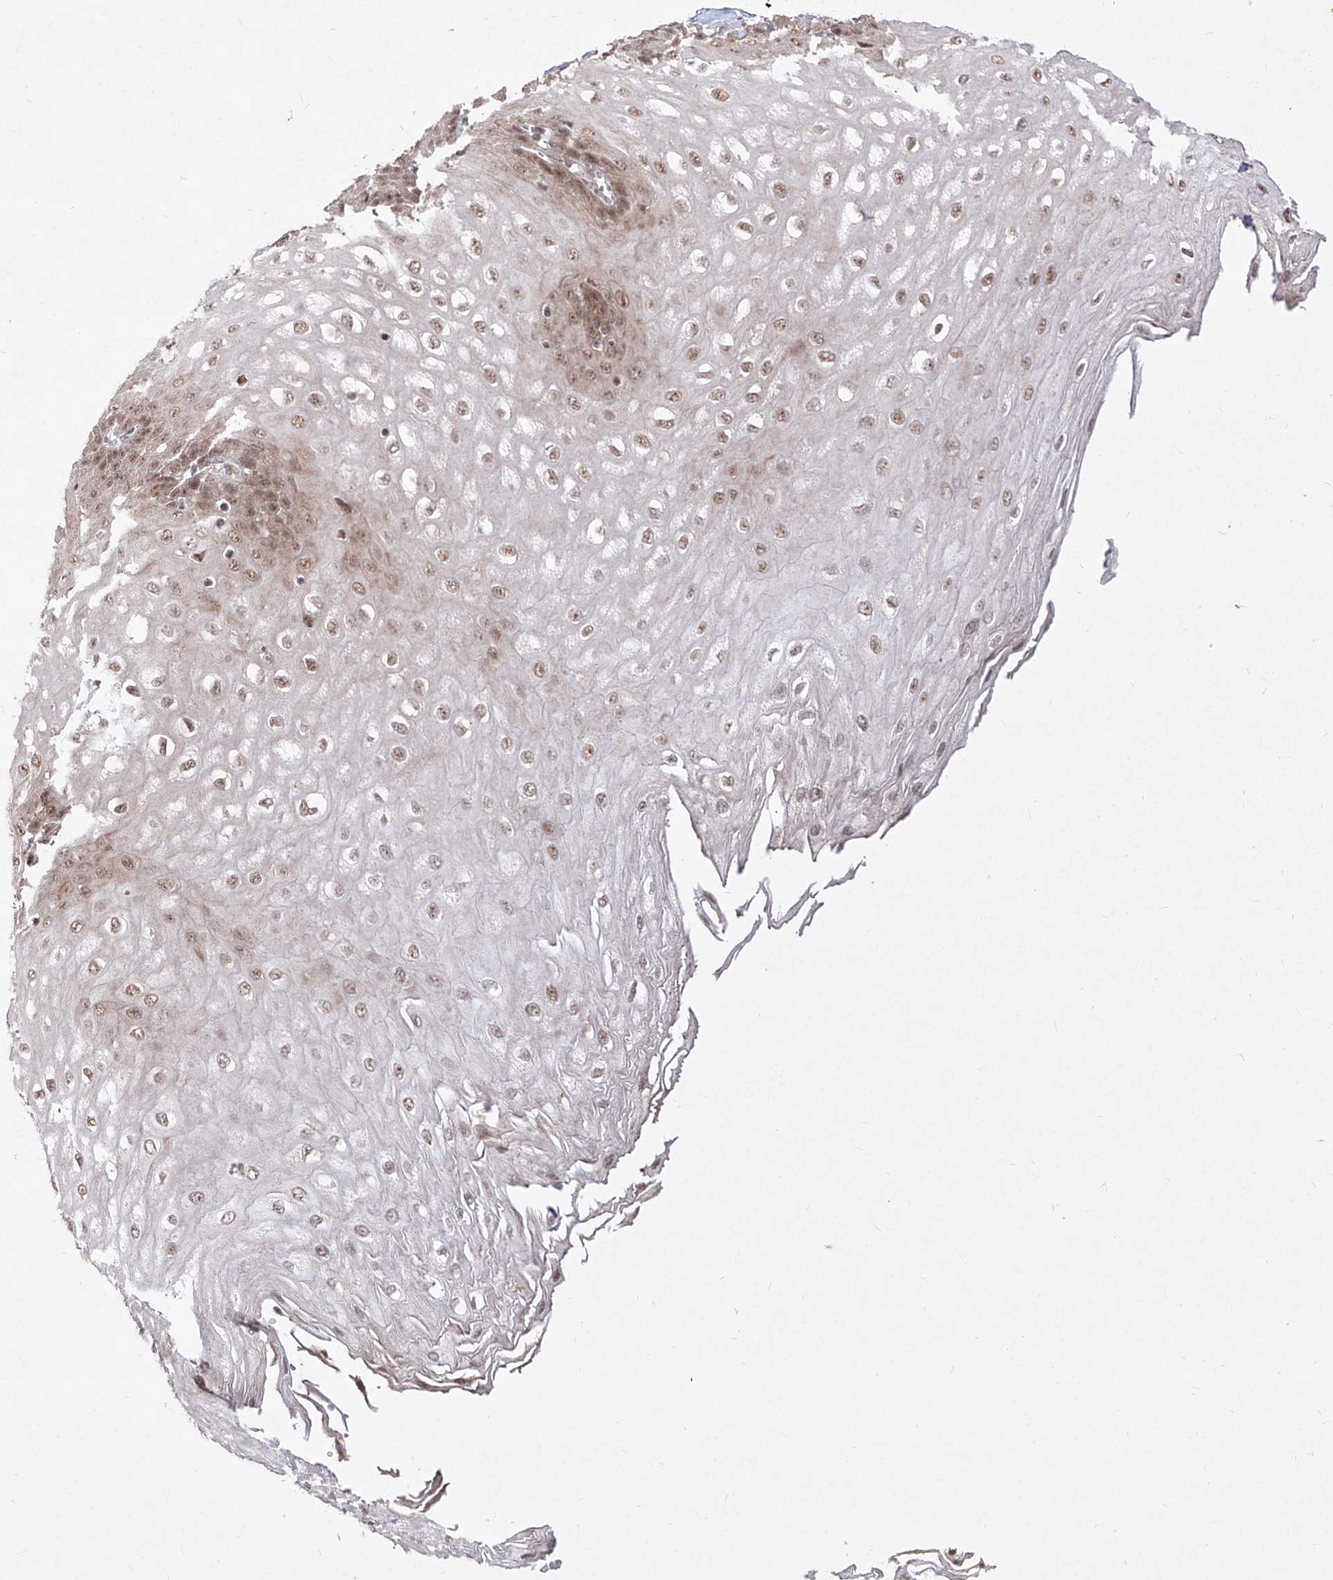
{"staining": {"intensity": "moderate", "quantity": ">75%", "location": "cytoplasmic/membranous,nuclear"}, "tissue": "esophagus", "cell_type": "Squamous epithelial cells", "image_type": "normal", "snomed": [{"axis": "morphology", "description": "Normal tissue, NOS"}, {"axis": "topography", "description": "Esophagus"}], "caption": "This image displays immunohistochemistry (IHC) staining of benign human esophagus, with medium moderate cytoplasmic/membranous,nuclear positivity in approximately >75% of squamous epithelial cells.", "gene": "SNRNP27", "patient": {"sex": "male", "age": 60}}